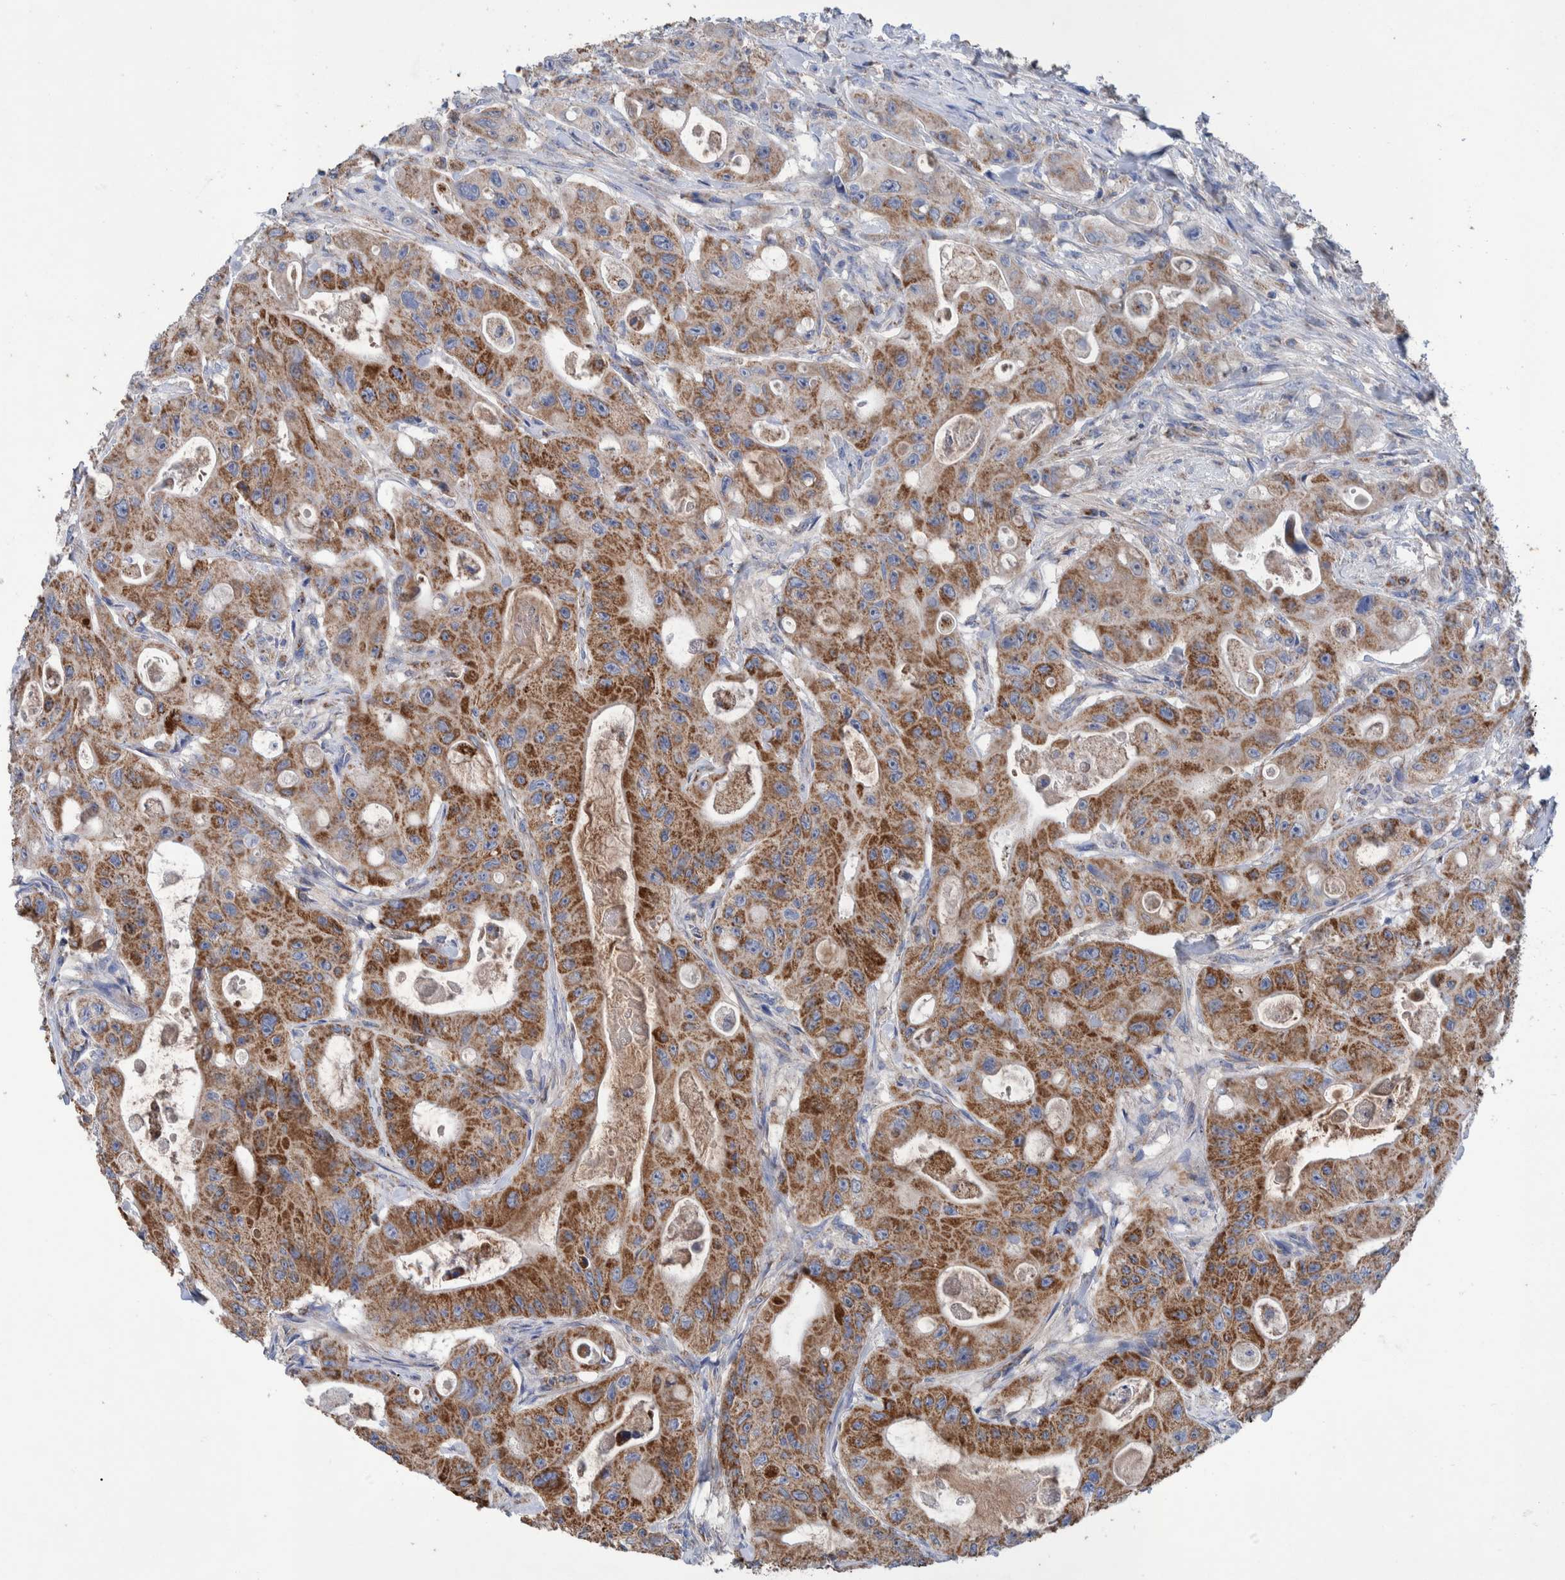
{"staining": {"intensity": "strong", "quantity": ">75%", "location": "cytoplasmic/membranous"}, "tissue": "colorectal cancer", "cell_type": "Tumor cells", "image_type": "cancer", "snomed": [{"axis": "morphology", "description": "Adenocarcinoma, NOS"}, {"axis": "topography", "description": "Colon"}], "caption": "Colorectal cancer (adenocarcinoma) stained with a brown dye demonstrates strong cytoplasmic/membranous positive positivity in about >75% of tumor cells.", "gene": "DECR1", "patient": {"sex": "female", "age": 46}}